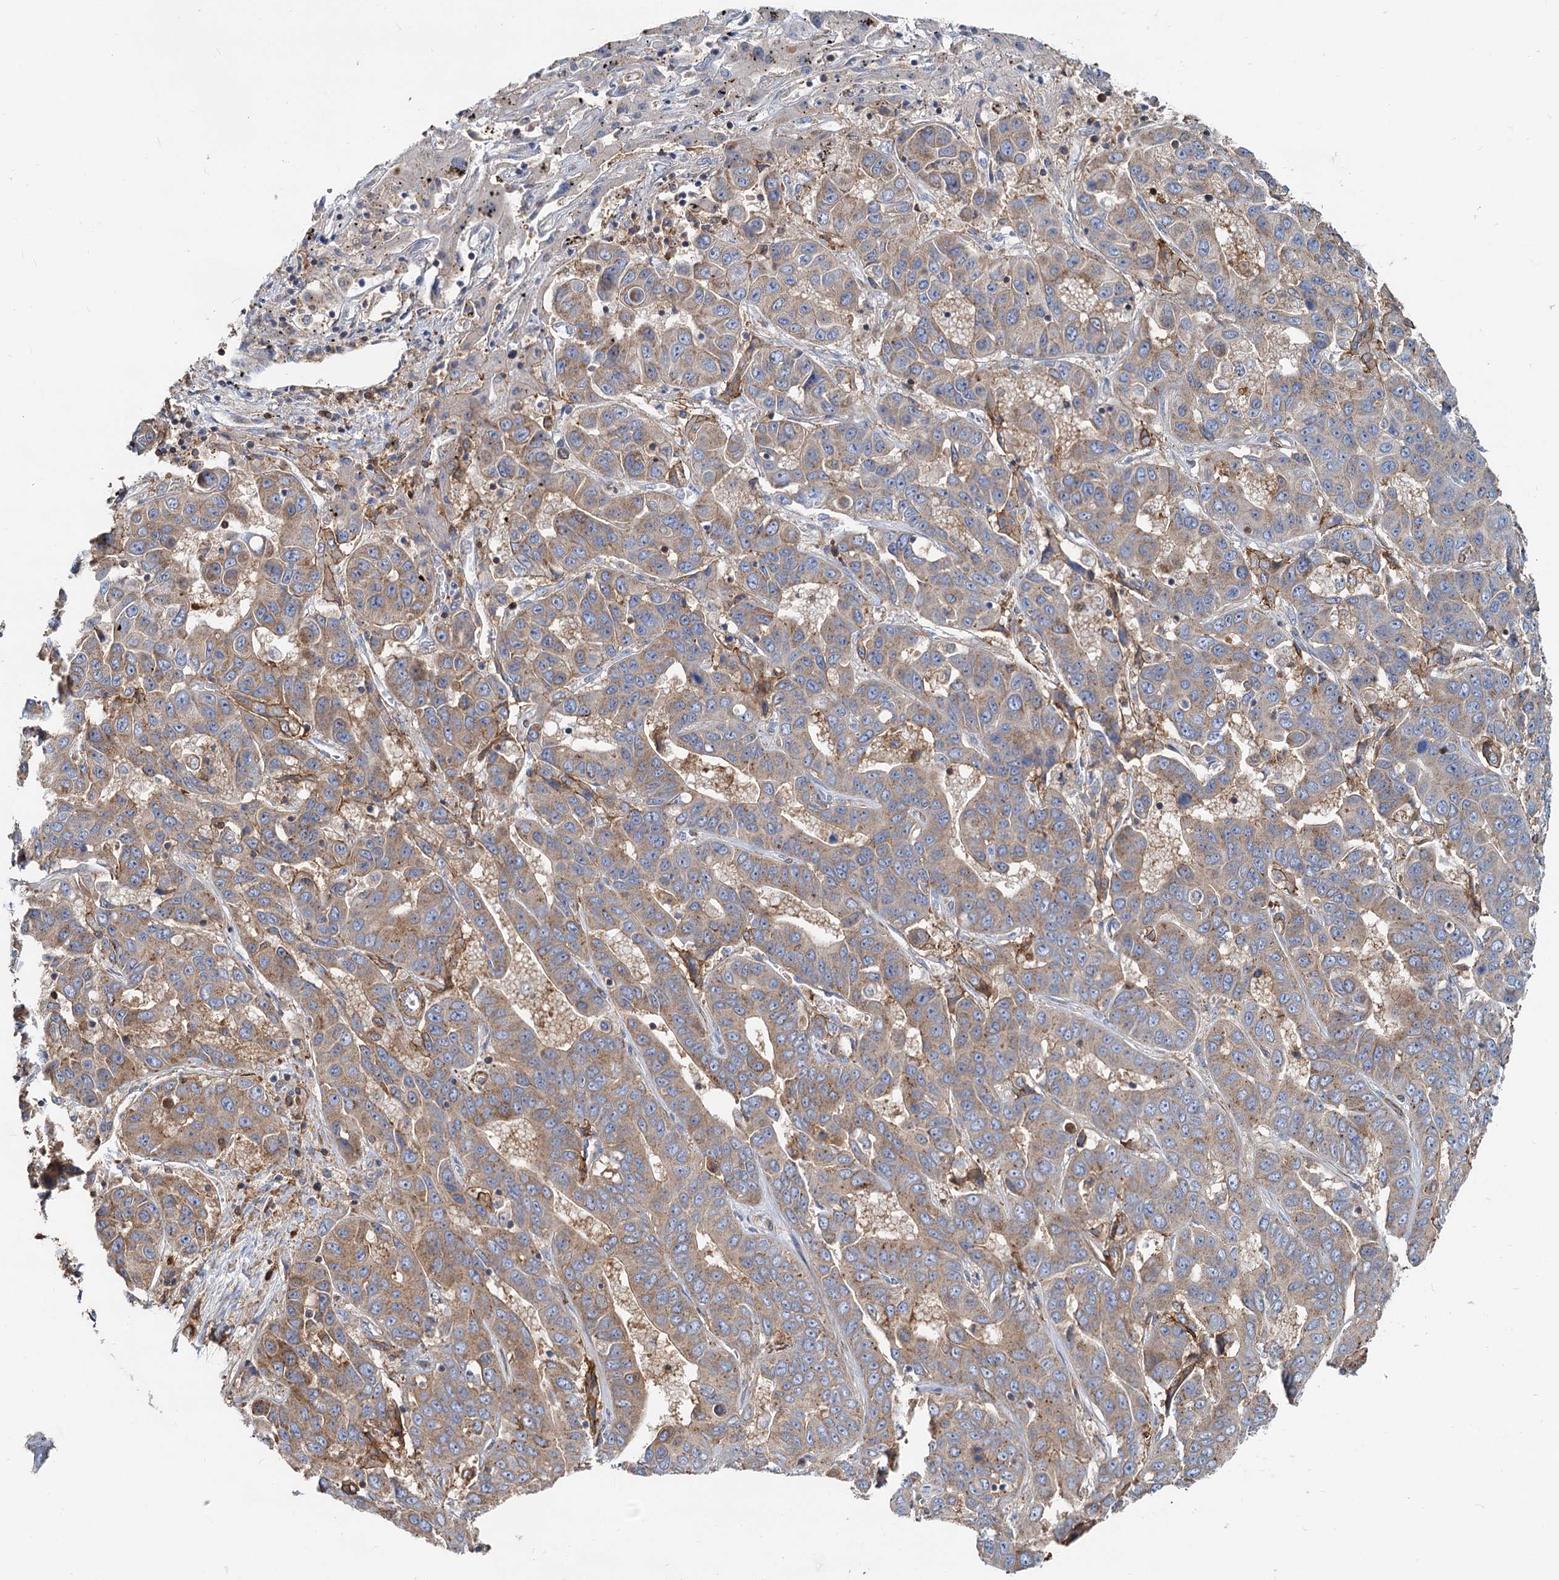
{"staining": {"intensity": "weak", "quantity": ">75%", "location": "cytoplasmic/membranous"}, "tissue": "liver cancer", "cell_type": "Tumor cells", "image_type": "cancer", "snomed": [{"axis": "morphology", "description": "Cholangiocarcinoma"}, {"axis": "topography", "description": "Liver"}], "caption": "DAB (3,3'-diaminobenzidine) immunohistochemical staining of liver cancer (cholangiocarcinoma) displays weak cytoplasmic/membranous protein expression in about >75% of tumor cells.", "gene": "LNX2", "patient": {"sex": "female", "age": 52}}